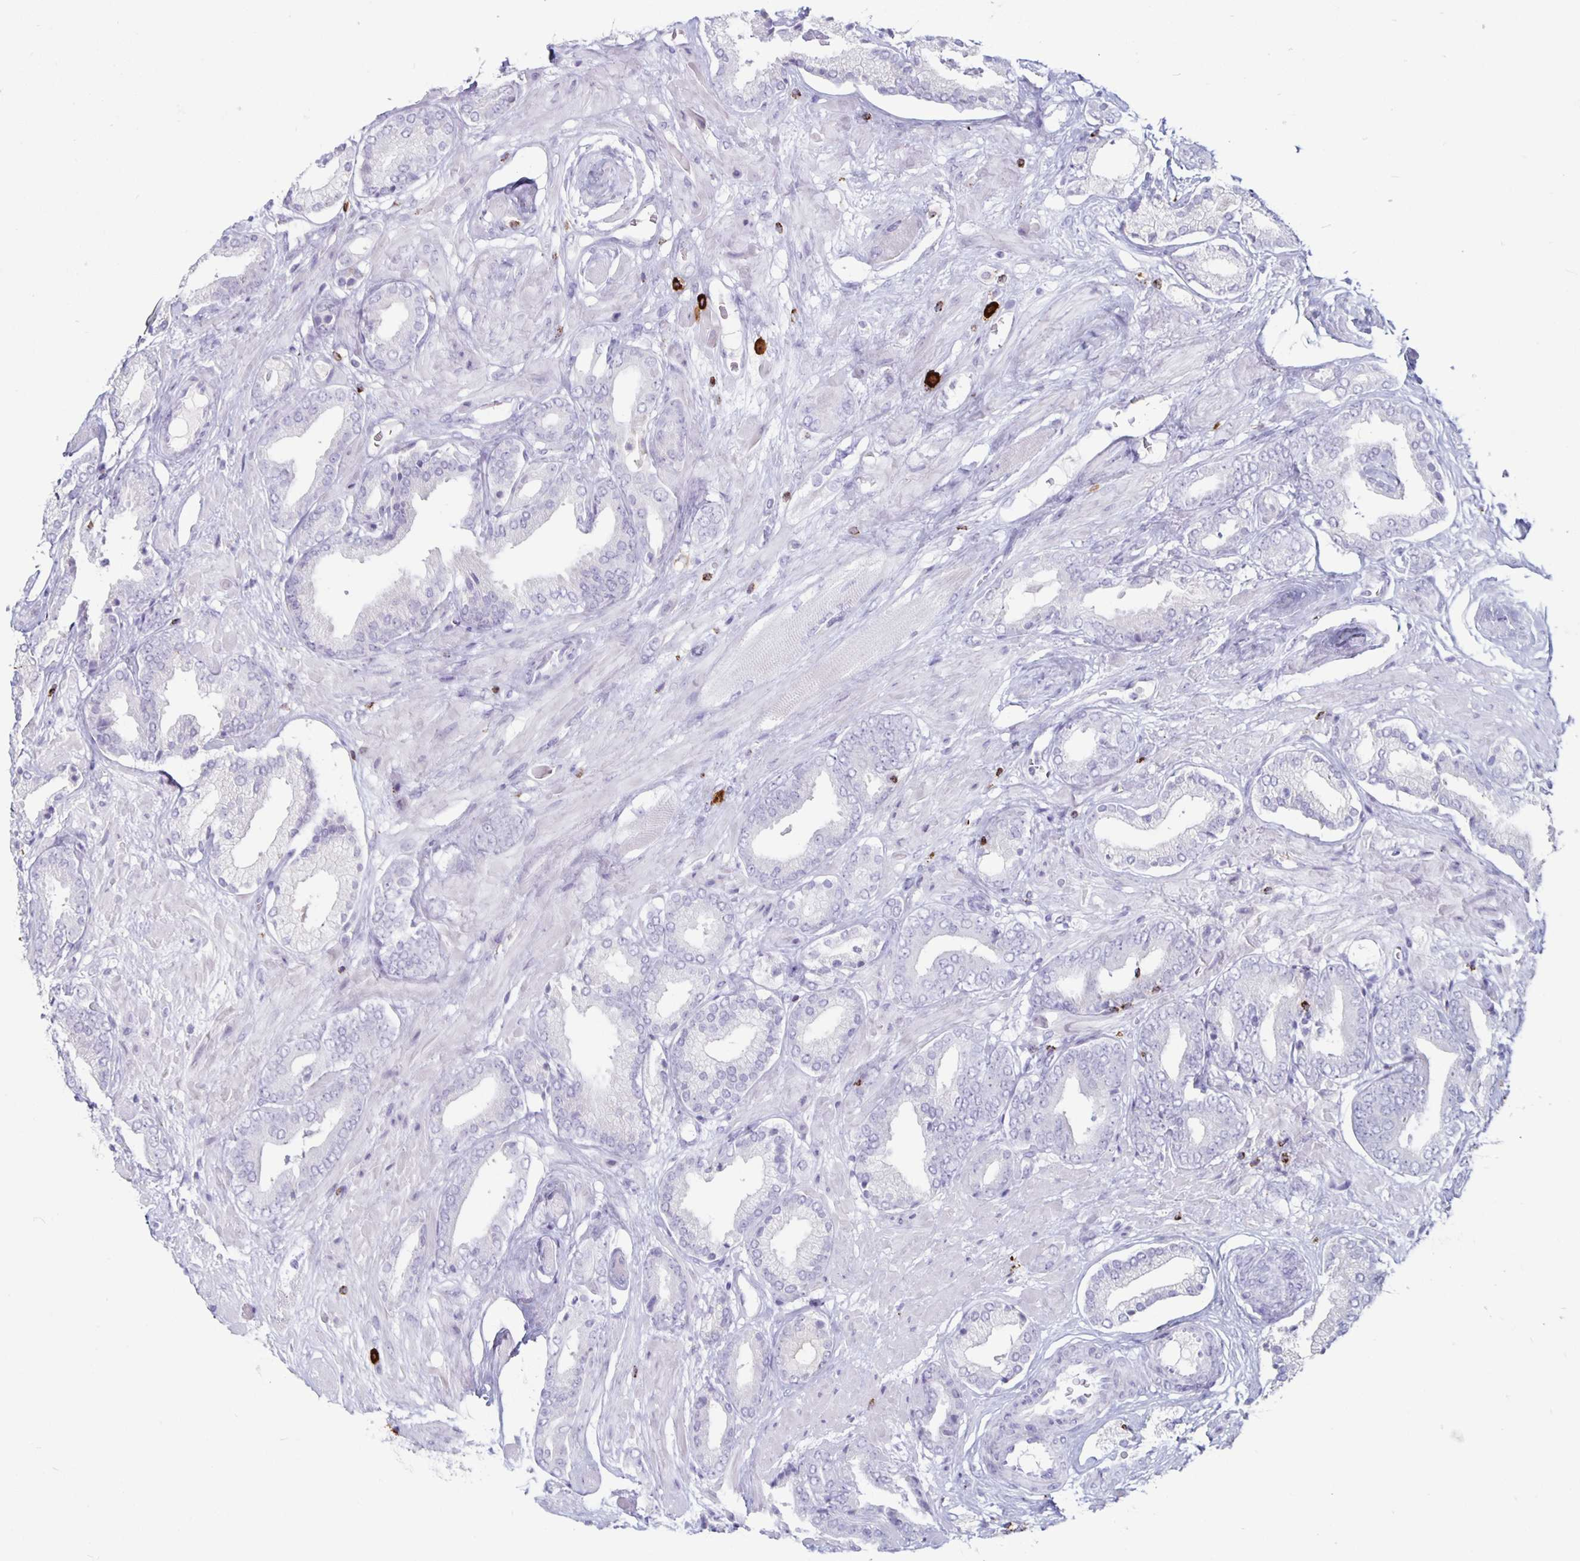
{"staining": {"intensity": "negative", "quantity": "none", "location": "none"}, "tissue": "prostate cancer", "cell_type": "Tumor cells", "image_type": "cancer", "snomed": [{"axis": "morphology", "description": "Adenocarcinoma, High grade"}, {"axis": "topography", "description": "Prostate"}], "caption": "This is an immunohistochemistry histopathology image of human high-grade adenocarcinoma (prostate). There is no positivity in tumor cells.", "gene": "GZMK", "patient": {"sex": "male", "age": 56}}